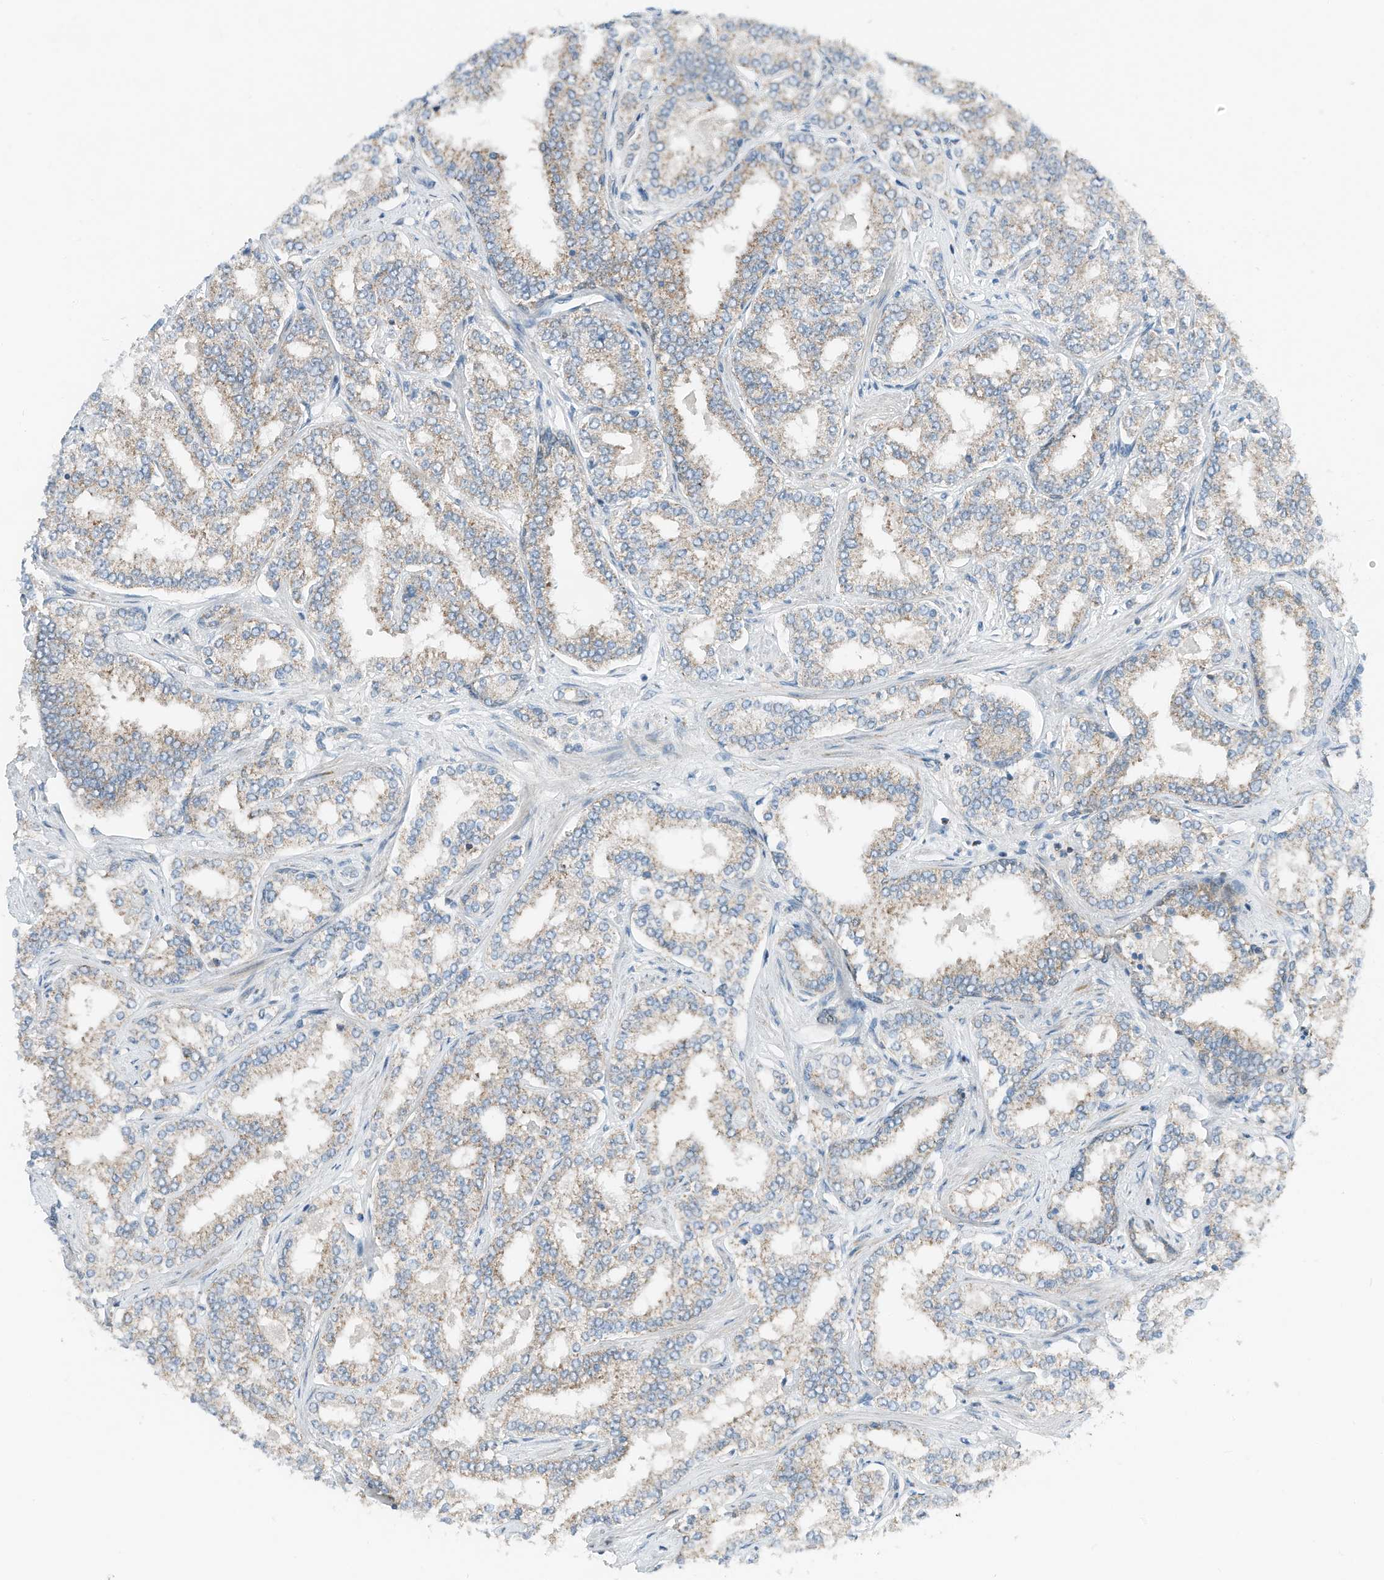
{"staining": {"intensity": "weak", "quantity": "25%-75%", "location": "cytoplasmic/membranous"}, "tissue": "prostate cancer", "cell_type": "Tumor cells", "image_type": "cancer", "snomed": [{"axis": "morphology", "description": "Normal tissue, NOS"}, {"axis": "morphology", "description": "Adenocarcinoma, High grade"}, {"axis": "topography", "description": "Prostate"}], "caption": "Immunohistochemistry (IHC) micrograph of adenocarcinoma (high-grade) (prostate) stained for a protein (brown), which shows low levels of weak cytoplasmic/membranous staining in about 25%-75% of tumor cells.", "gene": "RMND1", "patient": {"sex": "male", "age": 83}}